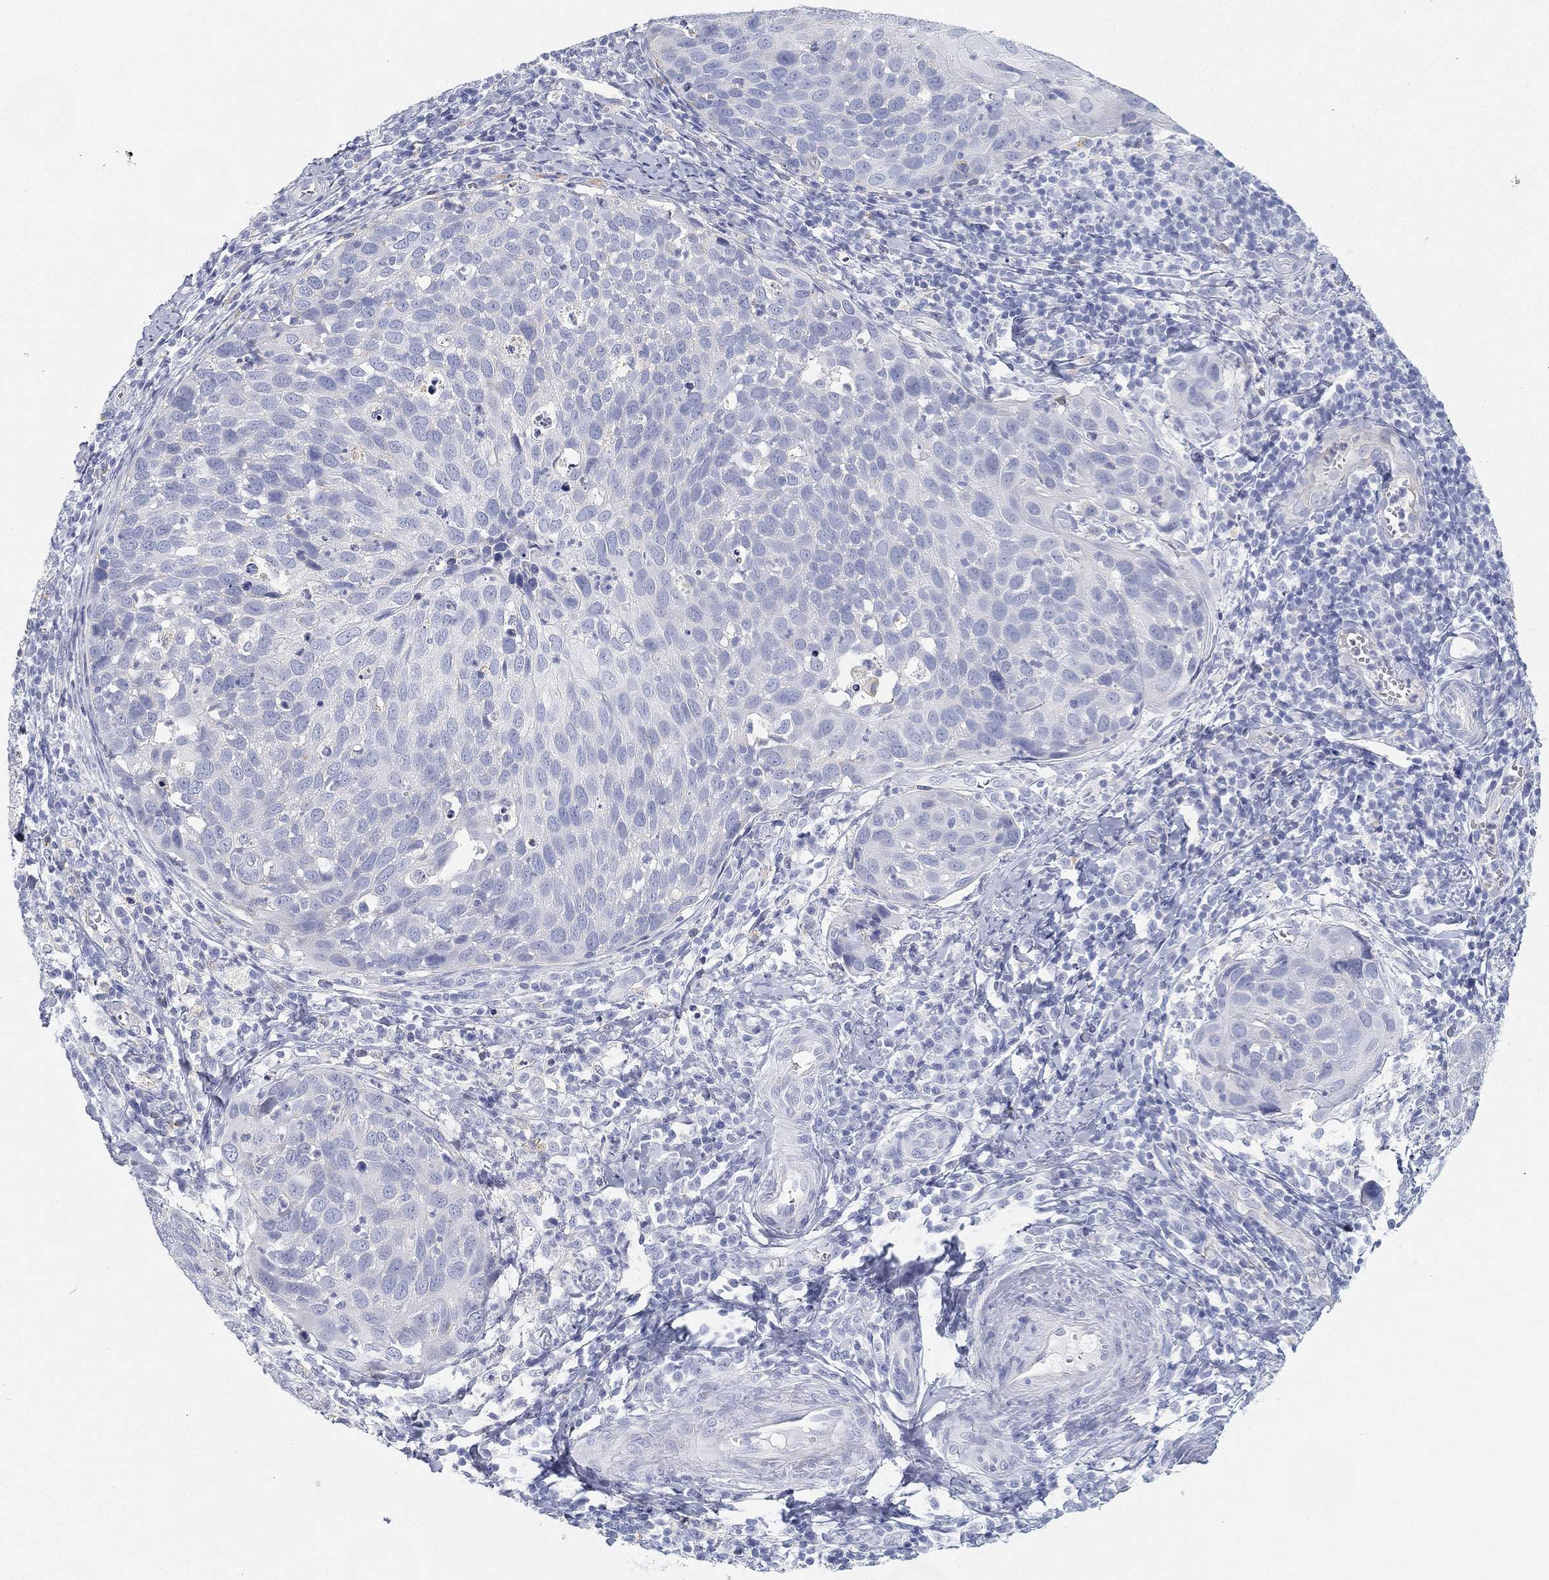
{"staining": {"intensity": "negative", "quantity": "none", "location": "none"}, "tissue": "cervical cancer", "cell_type": "Tumor cells", "image_type": "cancer", "snomed": [{"axis": "morphology", "description": "Squamous cell carcinoma, NOS"}, {"axis": "topography", "description": "Cervix"}], "caption": "This photomicrograph is of cervical squamous cell carcinoma stained with immunohistochemistry (IHC) to label a protein in brown with the nuclei are counter-stained blue. There is no positivity in tumor cells.", "gene": "GPR61", "patient": {"sex": "female", "age": 54}}